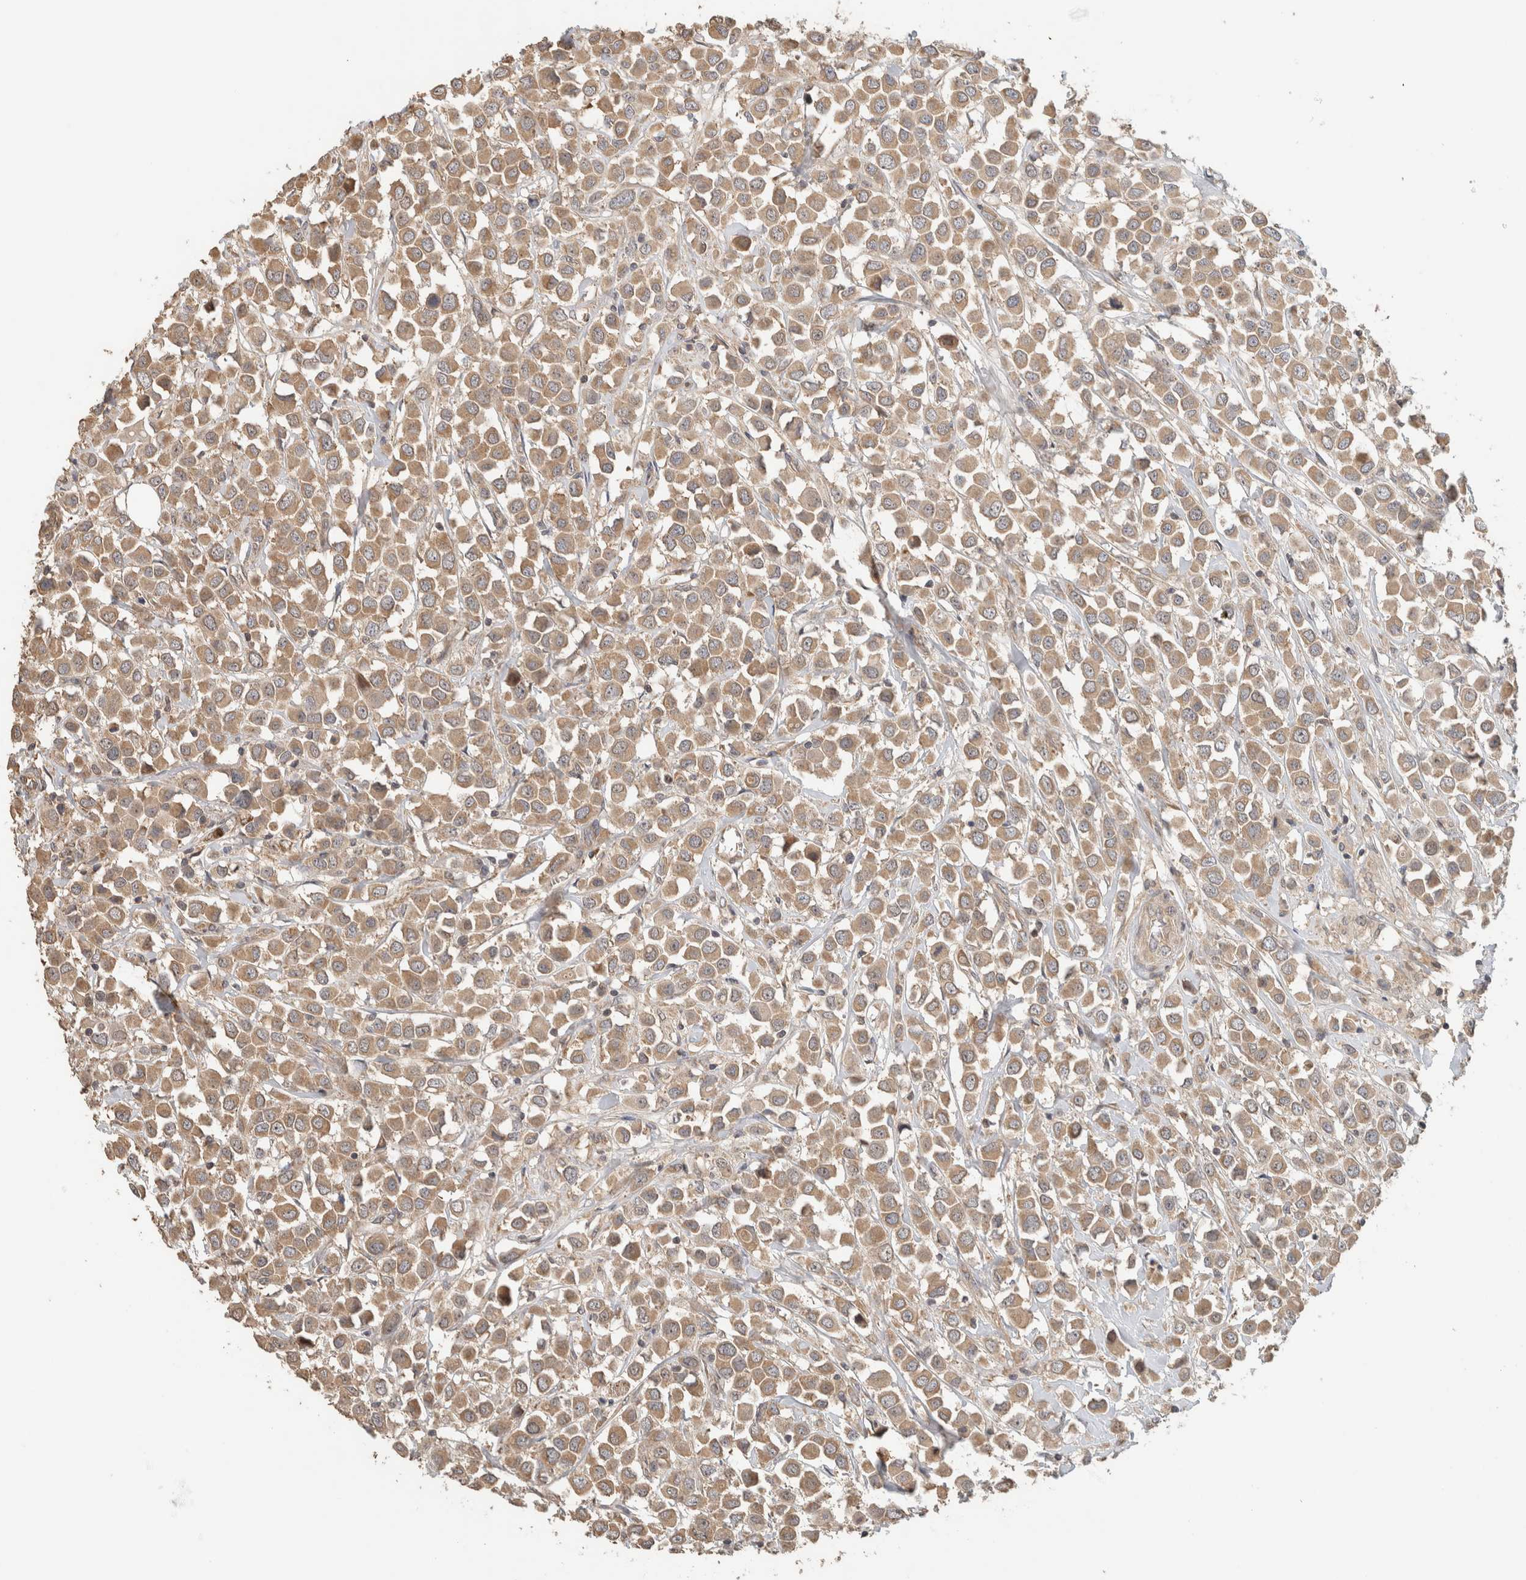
{"staining": {"intensity": "moderate", "quantity": ">75%", "location": "cytoplasmic/membranous"}, "tissue": "breast cancer", "cell_type": "Tumor cells", "image_type": "cancer", "snomed": [{"axis": "morphology", "description": "Duct carcinoma"}, {"axis": "topography", "description": "Breast"}], "caption": "Invasive ductal carcinoma (breast) was stained to show a protein in brown. There is medium levels of moderate cytoplasmic/membranous staining in about >75% of tumor cells. (DAB (3,3'-diaminobenzidine) = brown stain, brightfield microscopy at high magnification).", "gene": "PUM1", "patient": {"sex": "female", "age": 61}}